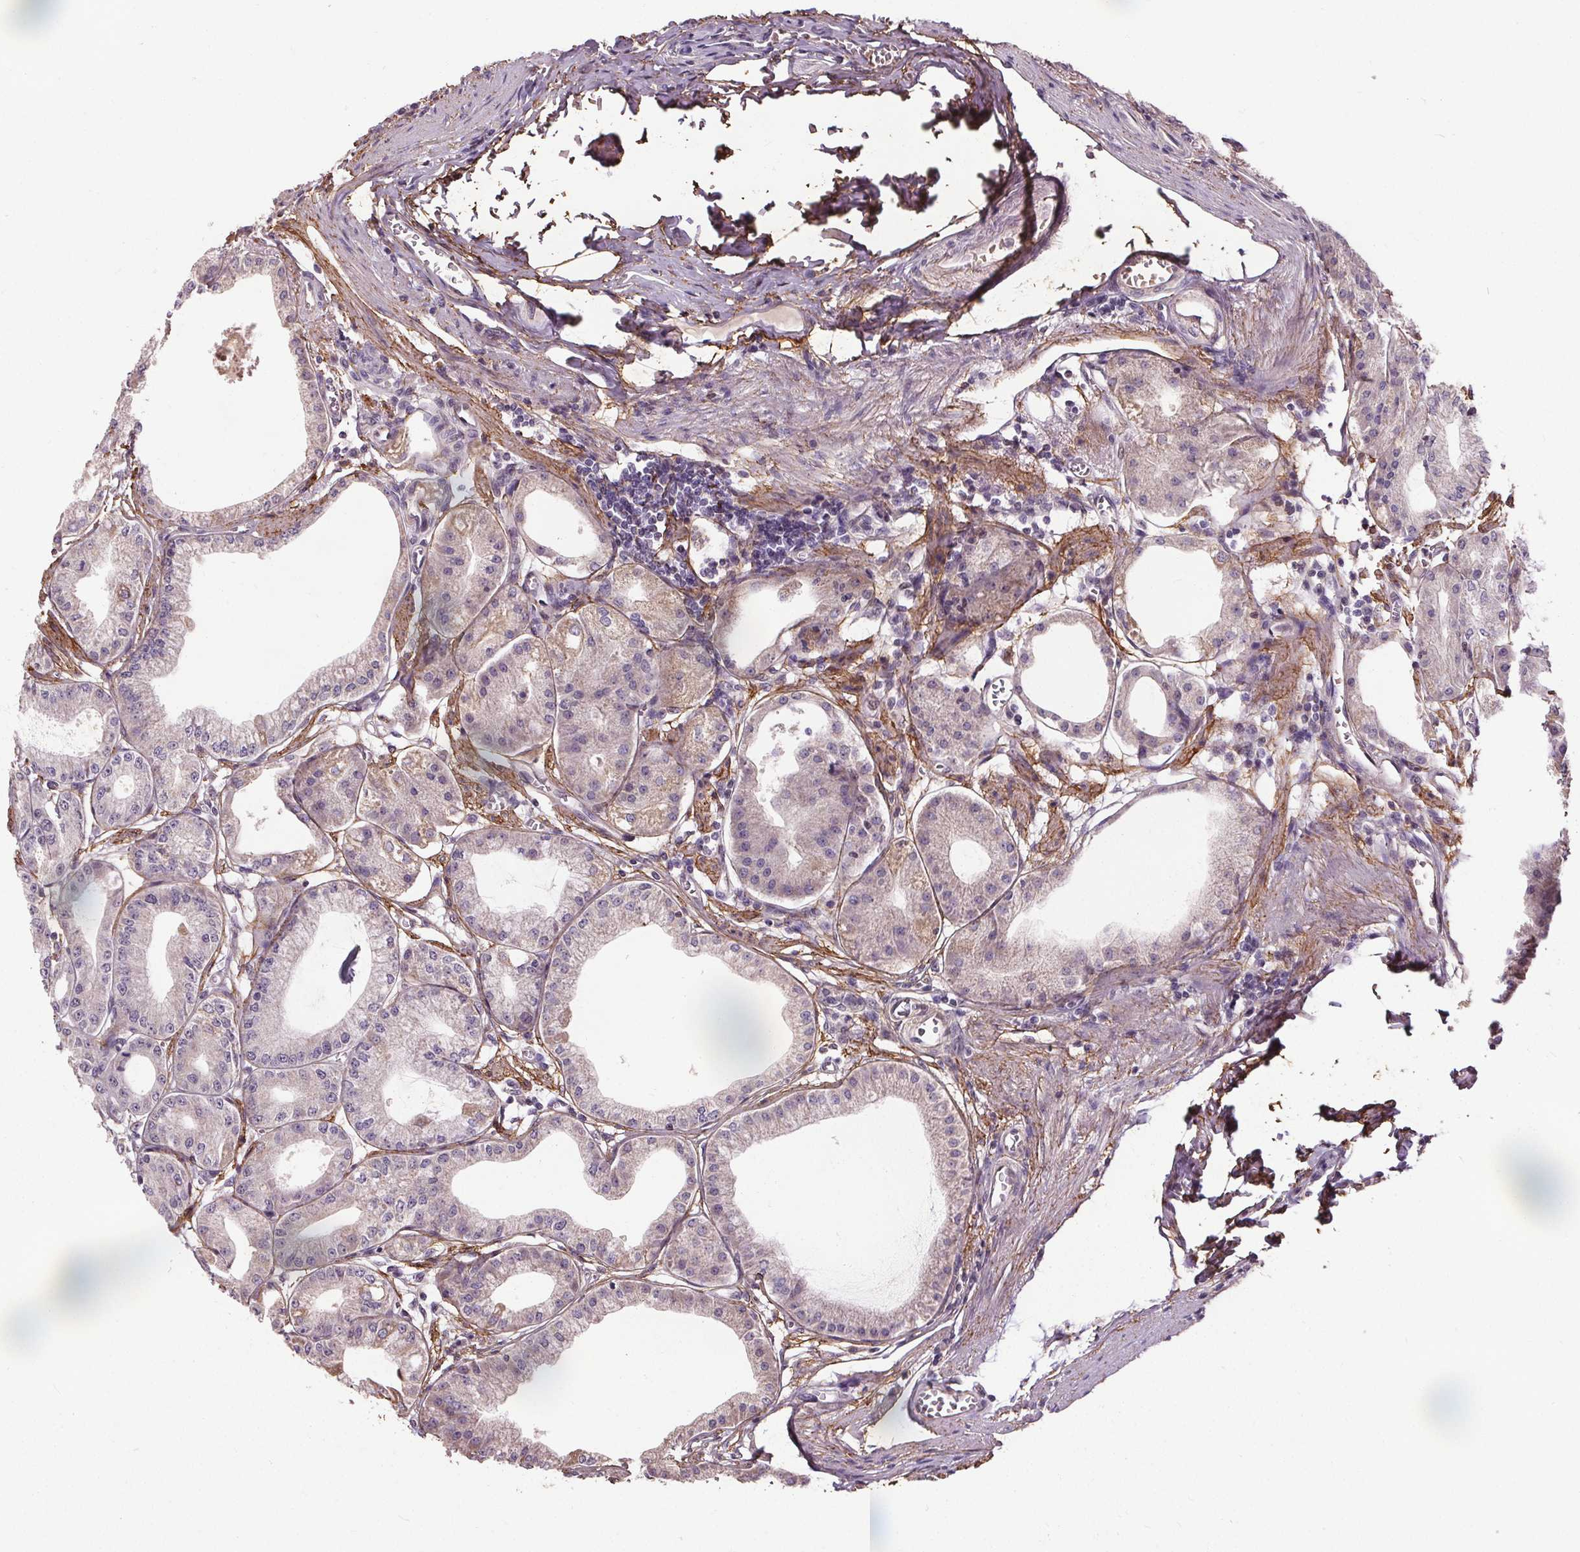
{"staining": {"intensity": "negative", "quantity": "none", "location": "none"}, "tissue": "stomach", "cell_type": "Glandular cells", "image_type": "normal", "snomed": [{"axis": "morphology", "description": "Normal tissue, NOS"}, {"axis": "topography", "description": "Stomach, lower"}], "caption": "DAB (3,3'-diaminobenzidine) immunohistochemical staining of benign stomach shows no significant positivity in glandular cells. (Brightfield microscopy of DAB (3,3'-diaminobenzidine) IHC at high magnification).", "gene": "KIAA0232", "patient": {"sex": "male", "age": 71}}